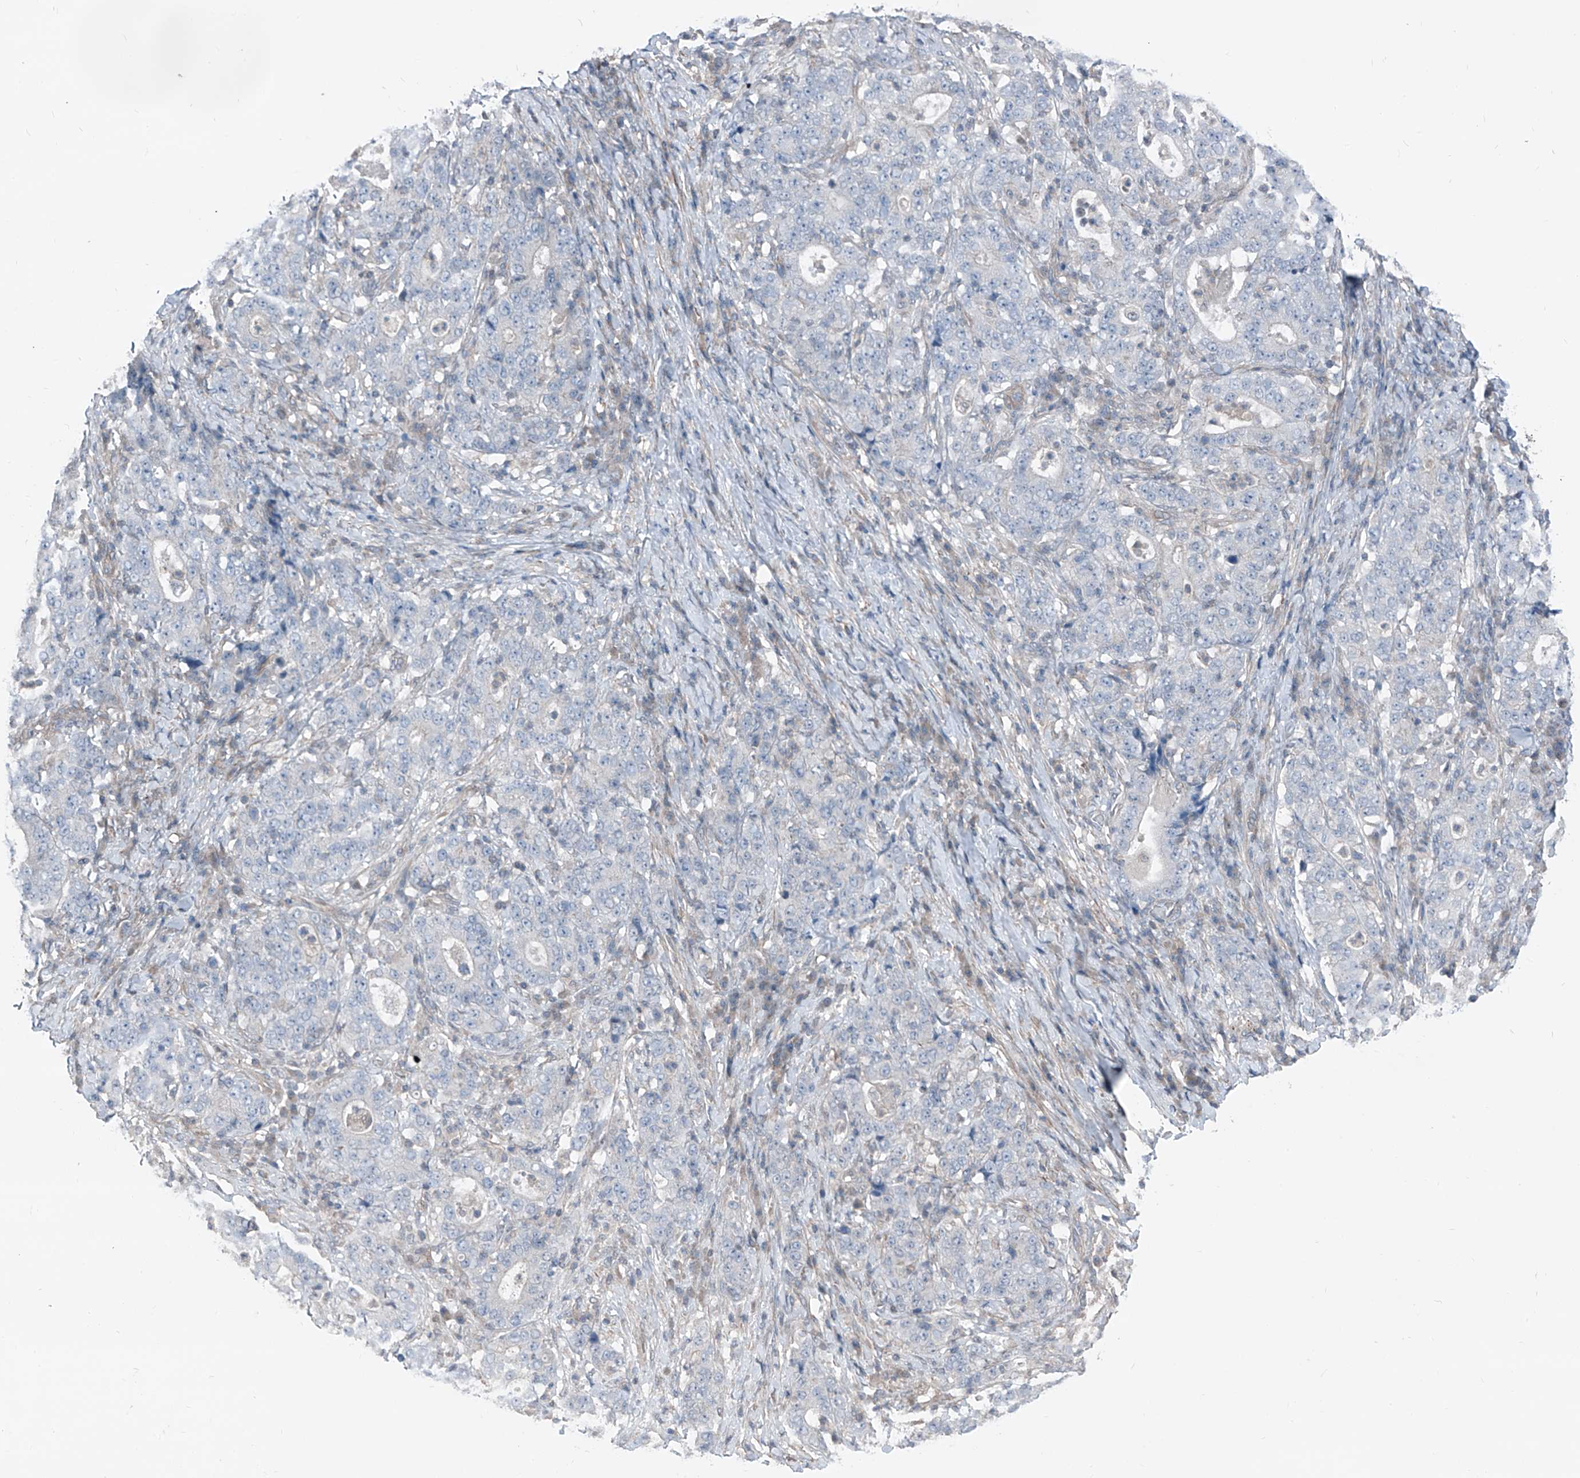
{"staining": {"intensity": "negative", "quantity": "none", "location": "none"}, "tissue": "stomach cancer", "cell_type": "Tumor cells", "image_type": "cancer", "snomed": [{"axis": "morphology", "description": "Normal tissue, NOS"}, {"axis": "morphology", "description": "Adenocarcinoma, NOS"}, {"axis": "topography", "description": "Stomach, upper"}, {"axis": "topography", "description": "Stomach"}], "caption": "IHC histopathology image of neoplastic tissue: stomach adenocarcinoma stained with DAB shows no significant protein positivity in tumor cells. (DAB (3,3'-diaminobenzidine) immunohistochemistry visualized using brightfield microscopy, high magnification).", "gene": "HSPB11", "patient": {"sex": "male", "age": 59}}